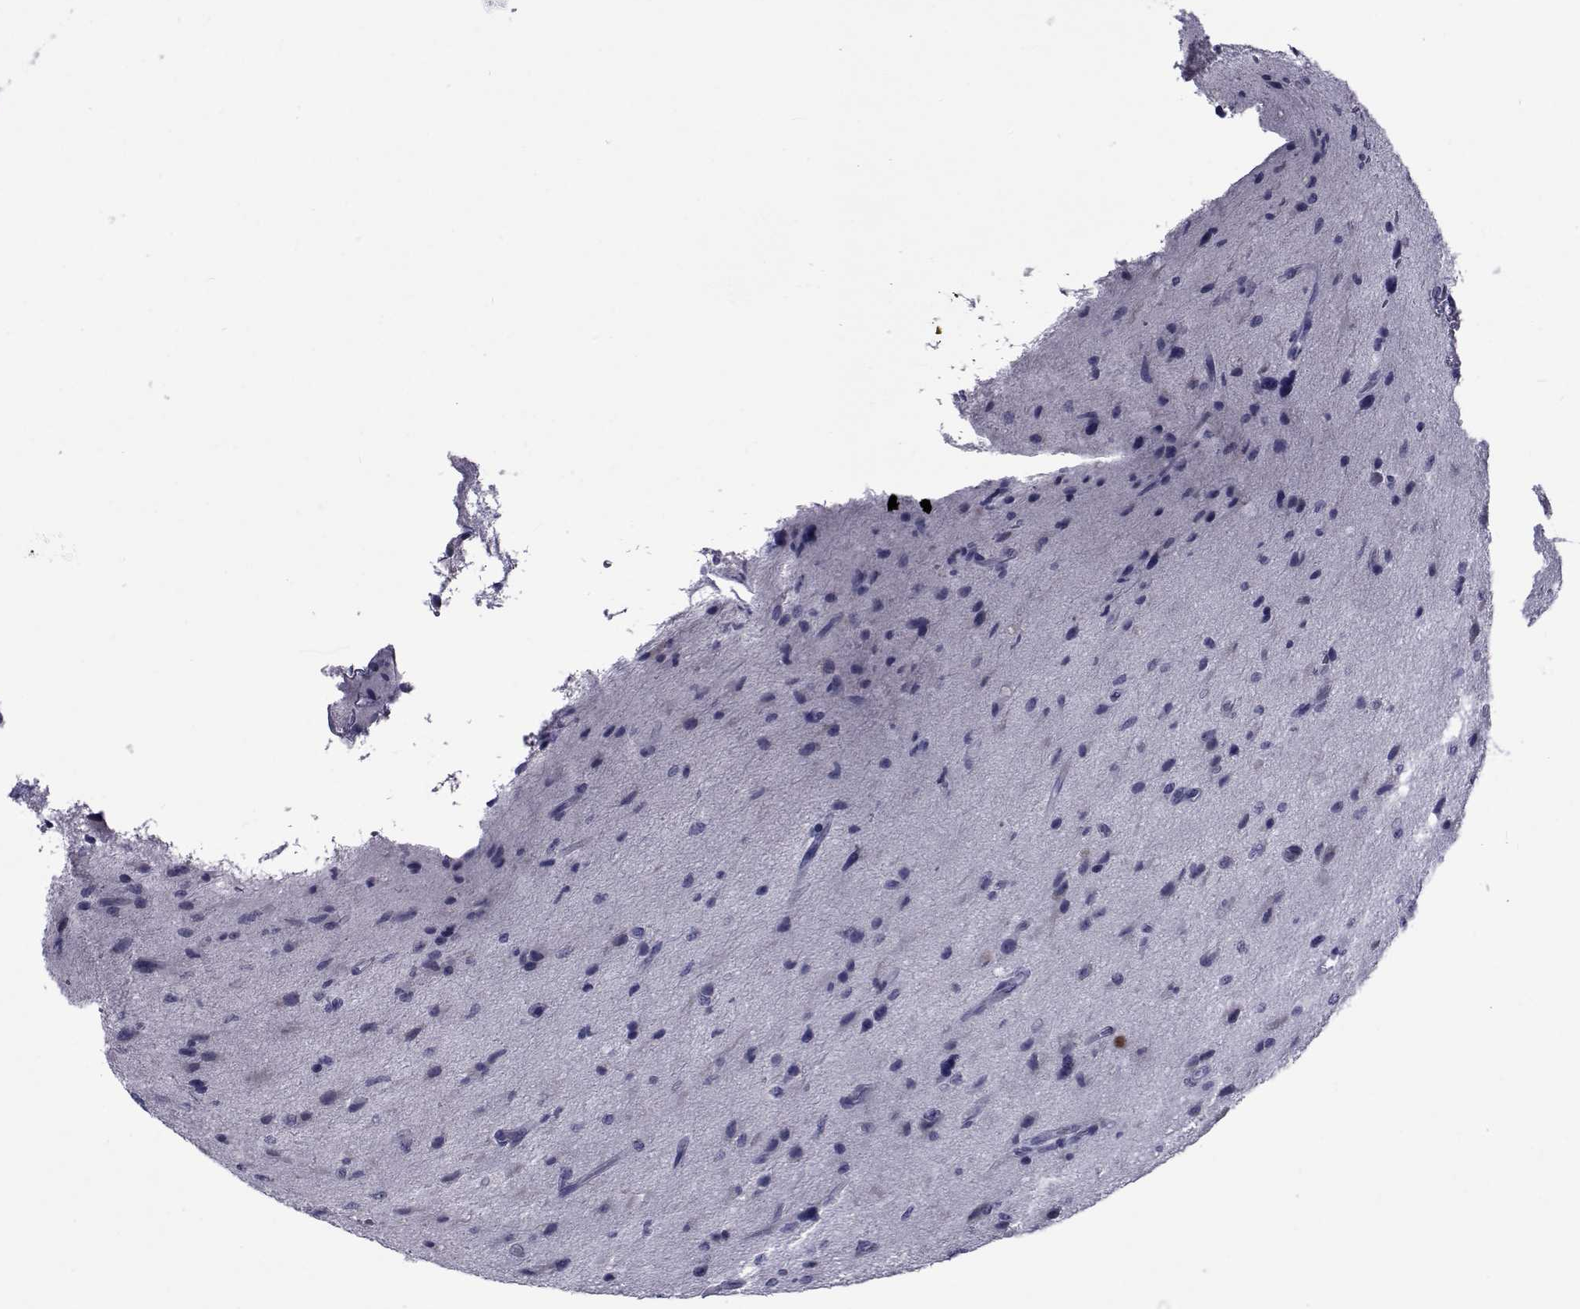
{"staining": {"intensity": "negative", "quantity": "none", "location": "none"}, "tissue": "glioma", "cell_type": "Tumor cells", "image_type": "cancer", "snomed": [{"axis": "morphology", "description": "Glioma, malignant, NOS"}, {"axis": "morphology", "description": "Glioma, malignant, High grade"}, {"axis": "topography", "description": "Brain"}], "caption": "Immunohistochemistry (IHC) of human glioma (malignant) shows no expression in tumor cells.", "gene": "GKAP1", "patient": {"sex": "female", "age": 71}}